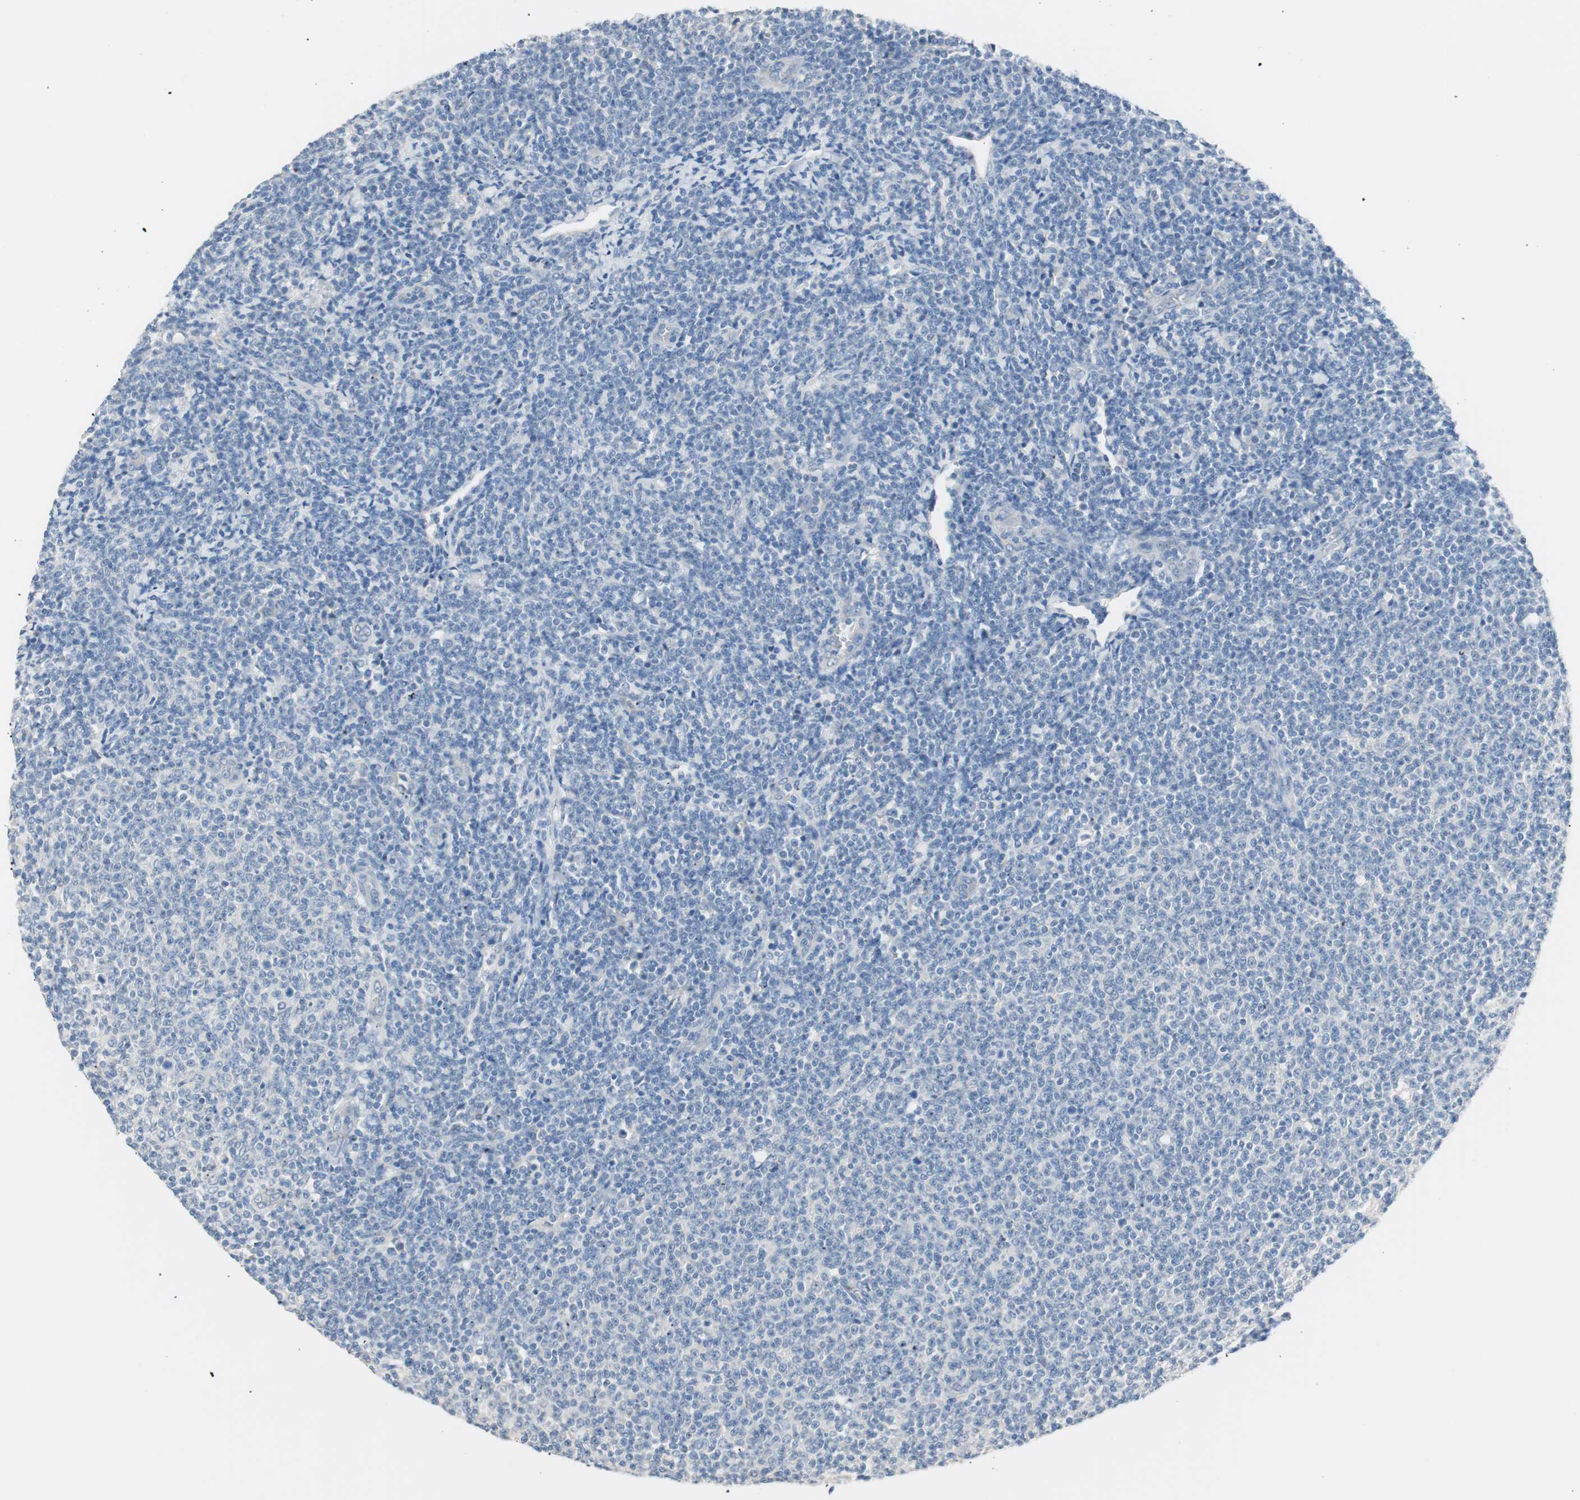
{"staining": {"intensity": "negative", "quantity": "none", "location": "none"}, "tissue": "lymphoma", "cell_type": "Tumor cells", "image_type": "cancer", "snomed": [{"axis": "morphology", "description": "Malignant lymphoma, non-Hodgkin's type, Low grade"}, {"axis": "topography", "description": "Lymph node"}], "caption": "Human lymphoma stained for a protein using IHC demonstrates no staining in tumor cells.", "gene": "VIL1", "patient": {"sex": "male", "age": 66}}